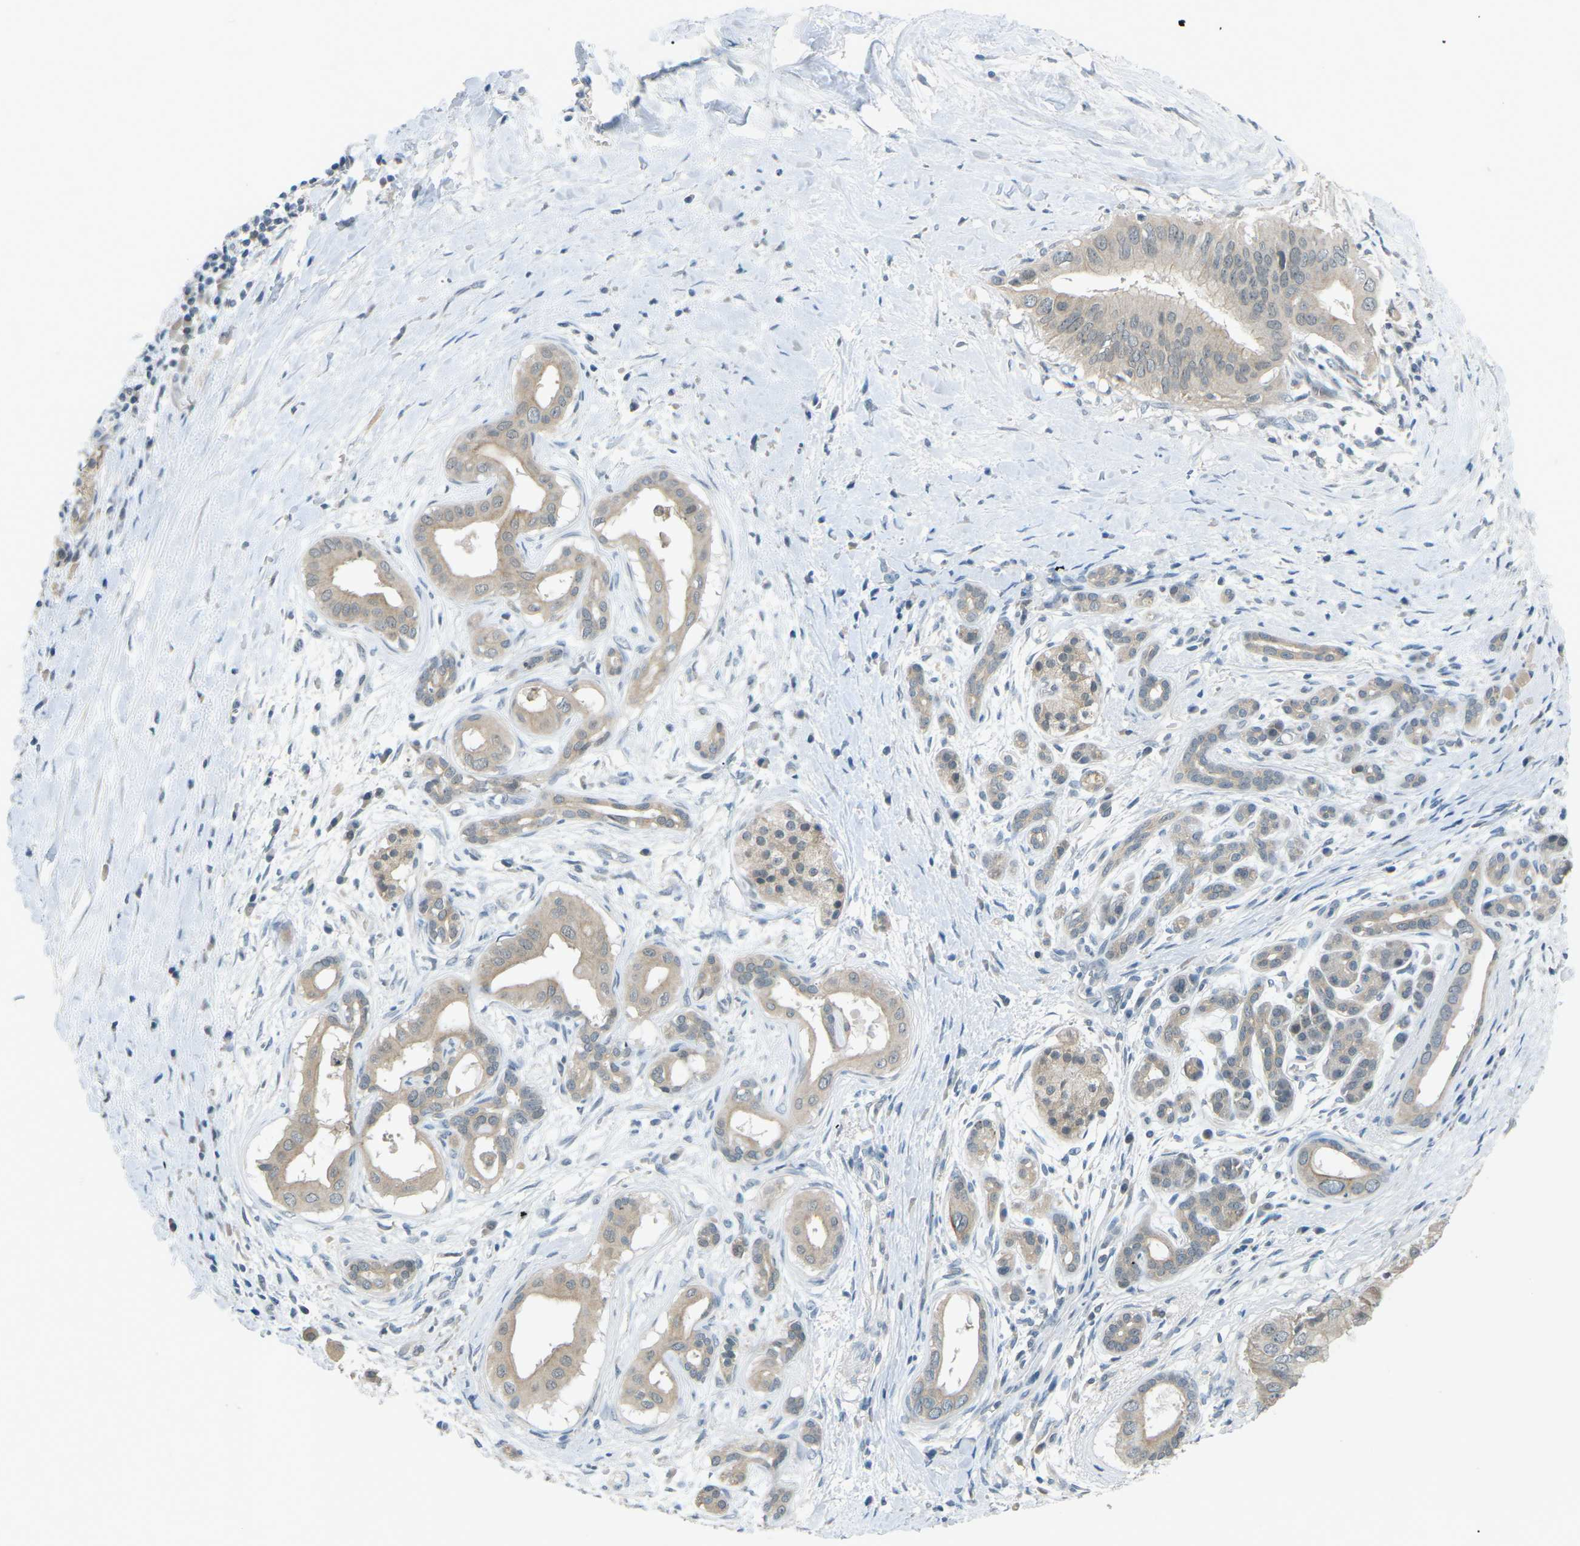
{"staining": {"intensity": "weak", "quantity": ">75%", "location": "cytoplasmic/membranous"}, "tissue": "pancreatic cancer", "cell_type": "Tumor cells", "image_type": "cancer", "snomed": [{"axis": "morphology", "description": "Adenocarcinoma, NOS"}, {"axis": "topography", "description": "Pancreas"}], "caption": "Protein staining displays weak cytoplasmic/membranous expression in approximately >75% of tumor cells in pancreatic cancer (adenocarcinoma).", "gene": "RTN3", "patient": {"sex": "male", "age": 55}}